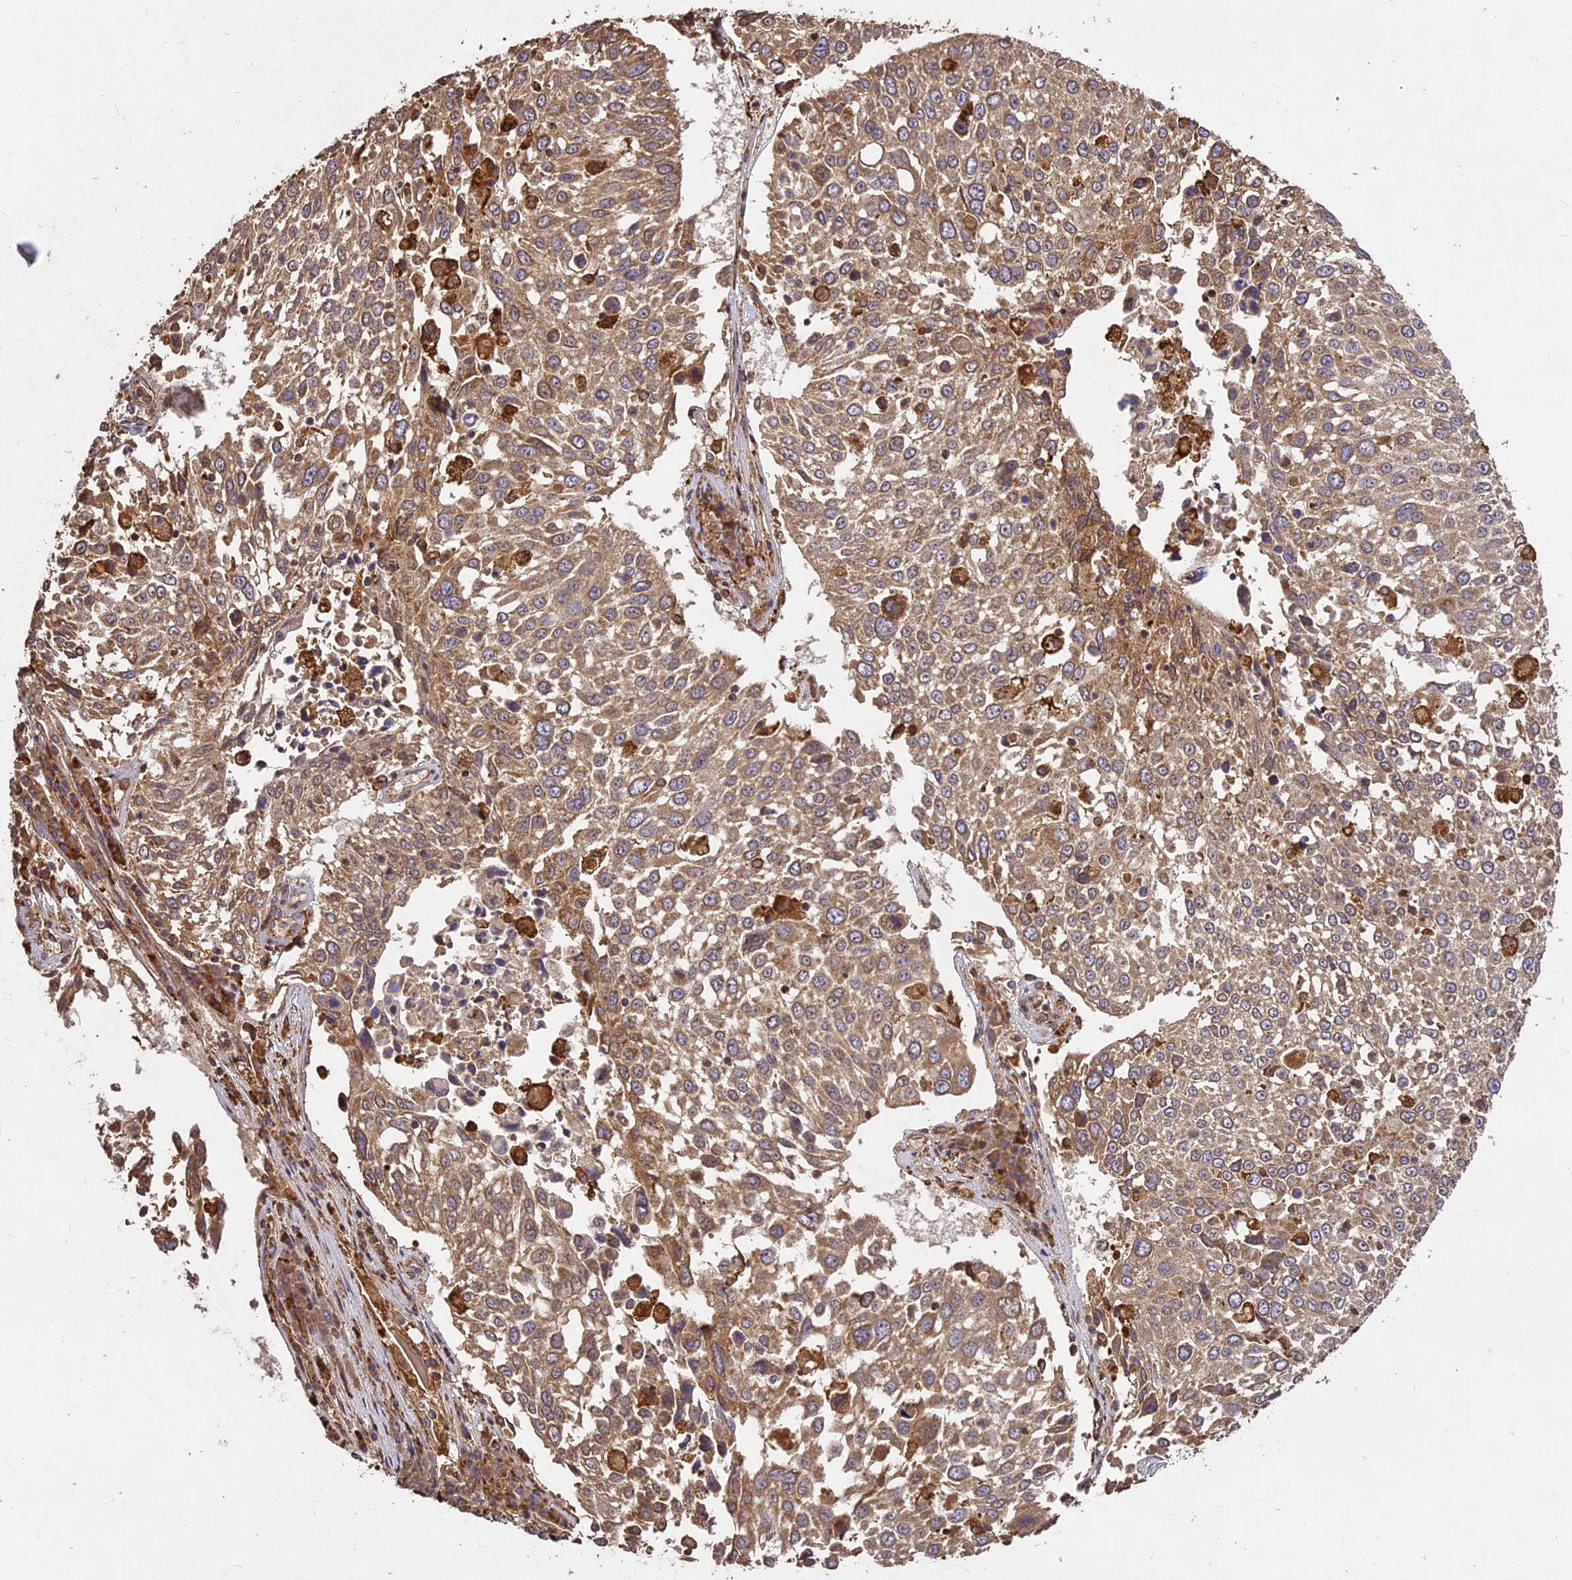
{"staining": {"intensity": "moderate", "quantity": ">75%", "location": "cytoplasmic/membranous"}, "tissue": "lung cancer", "cell_type": "Tumor cells", "image_type": "cancer", "snomed": [{"axis": "morphology", "description": "Squamous cell carcinoma, NOS"}, {"axis": "topography", "description": "Lung"}], "caption": "Tumor cells exhibit medium levels of moderate cytoplasmic/membranous positivity in about >75% of cells in human lung squamous cell carcinoma.", "gene": "BRAP", "patient": {"sex": "male", "age": 65}}